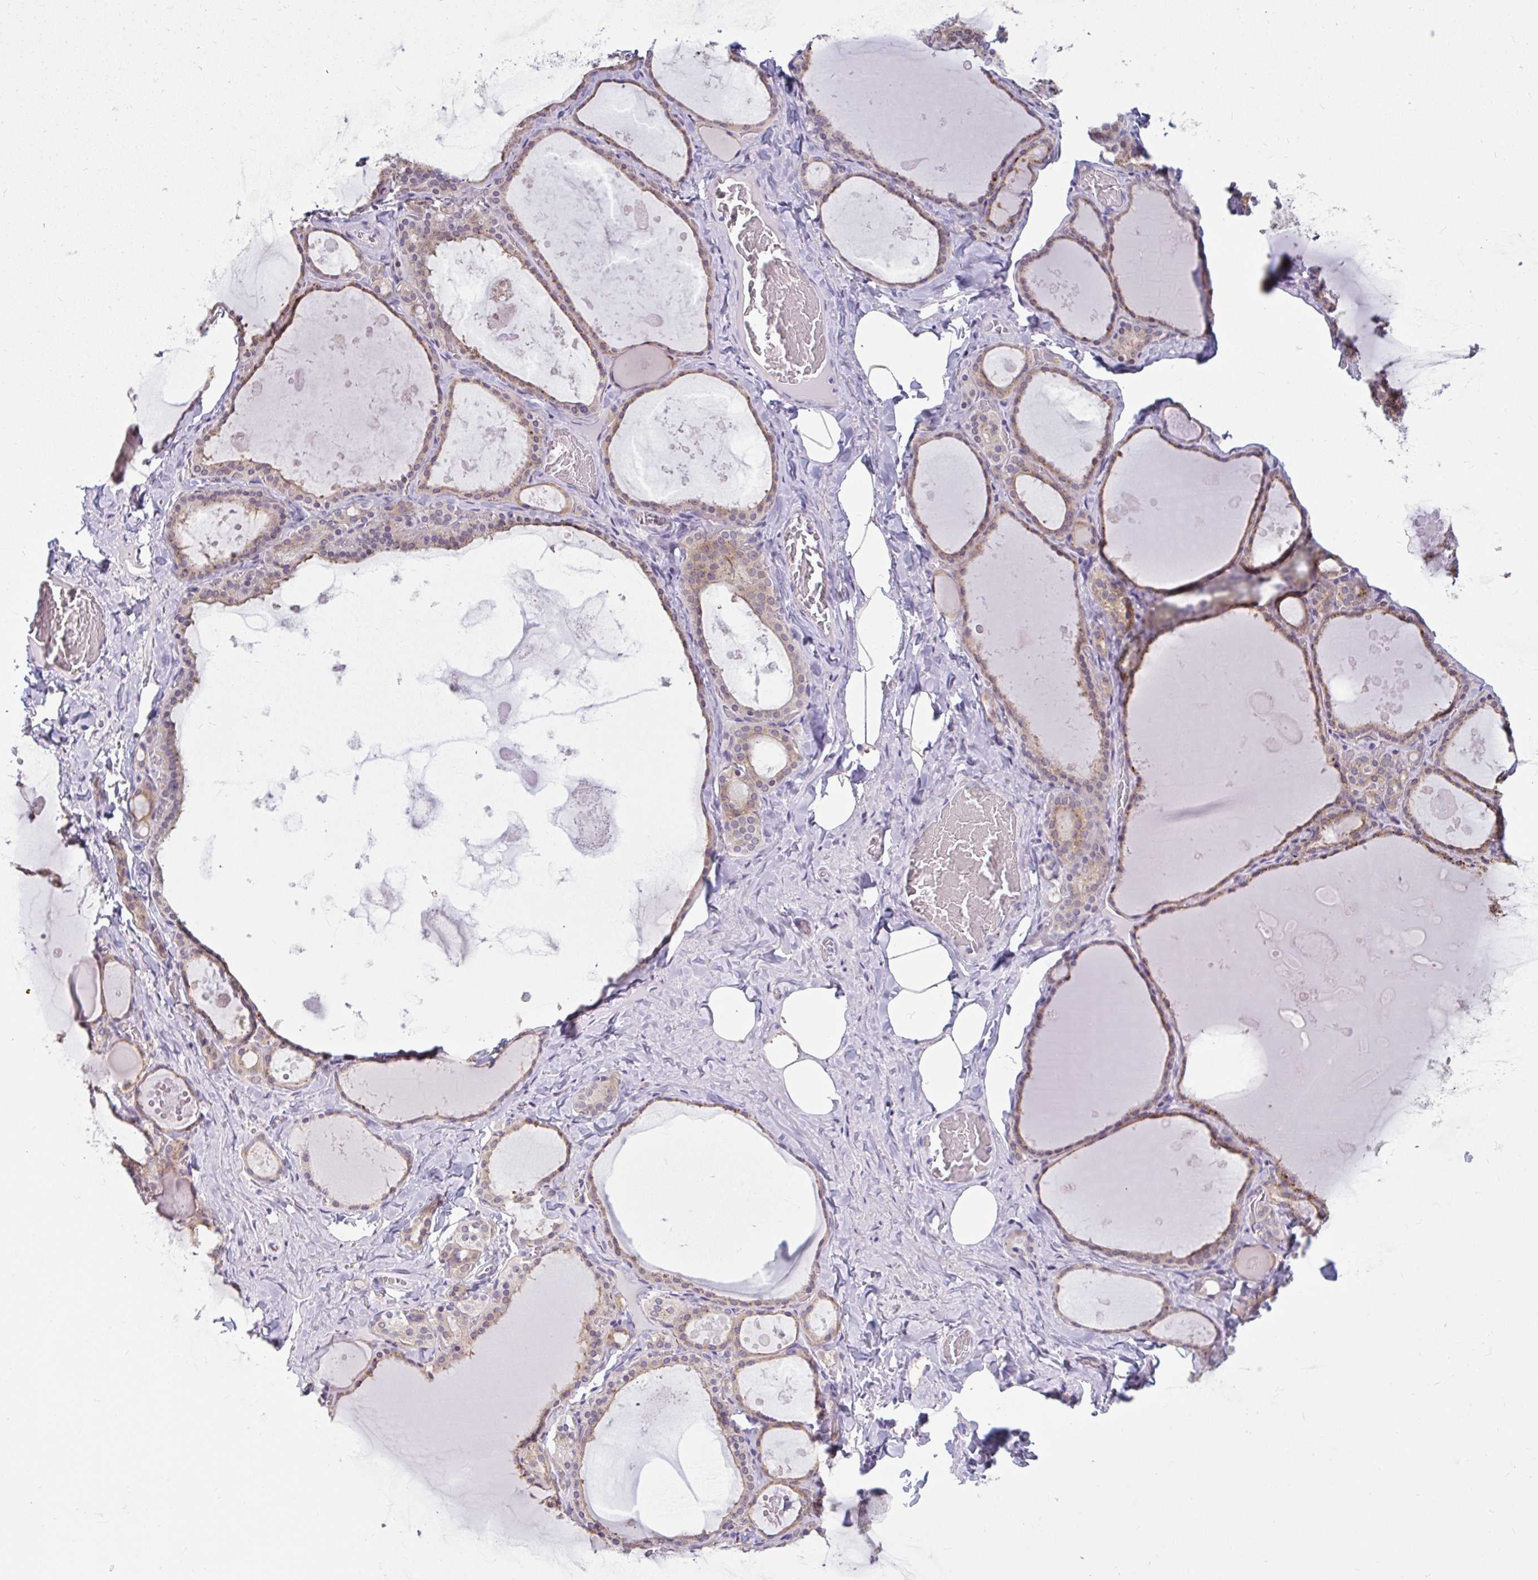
{"staining": {"intensity": "moderate", "quantity": ">75%", "location": "cytoplasmic/membranous"}, "tissue": "thyroid gland", "cell_type": "Glandular cells", "image_type": "normal", "snomed": [{"axis": "morphology", "description": "Normal tissue, NOS"}, {"axis": "topography", "description": "Thyroid gland"}], "caption": "Immunohistochemical staining of benign human thyroid gland exhibits moderate cytoplasmic/membranous protein positivity in about >75% of glandular cells.", "gene": "TBC1D4", "patient": {"sex": "male", "age": 56}}